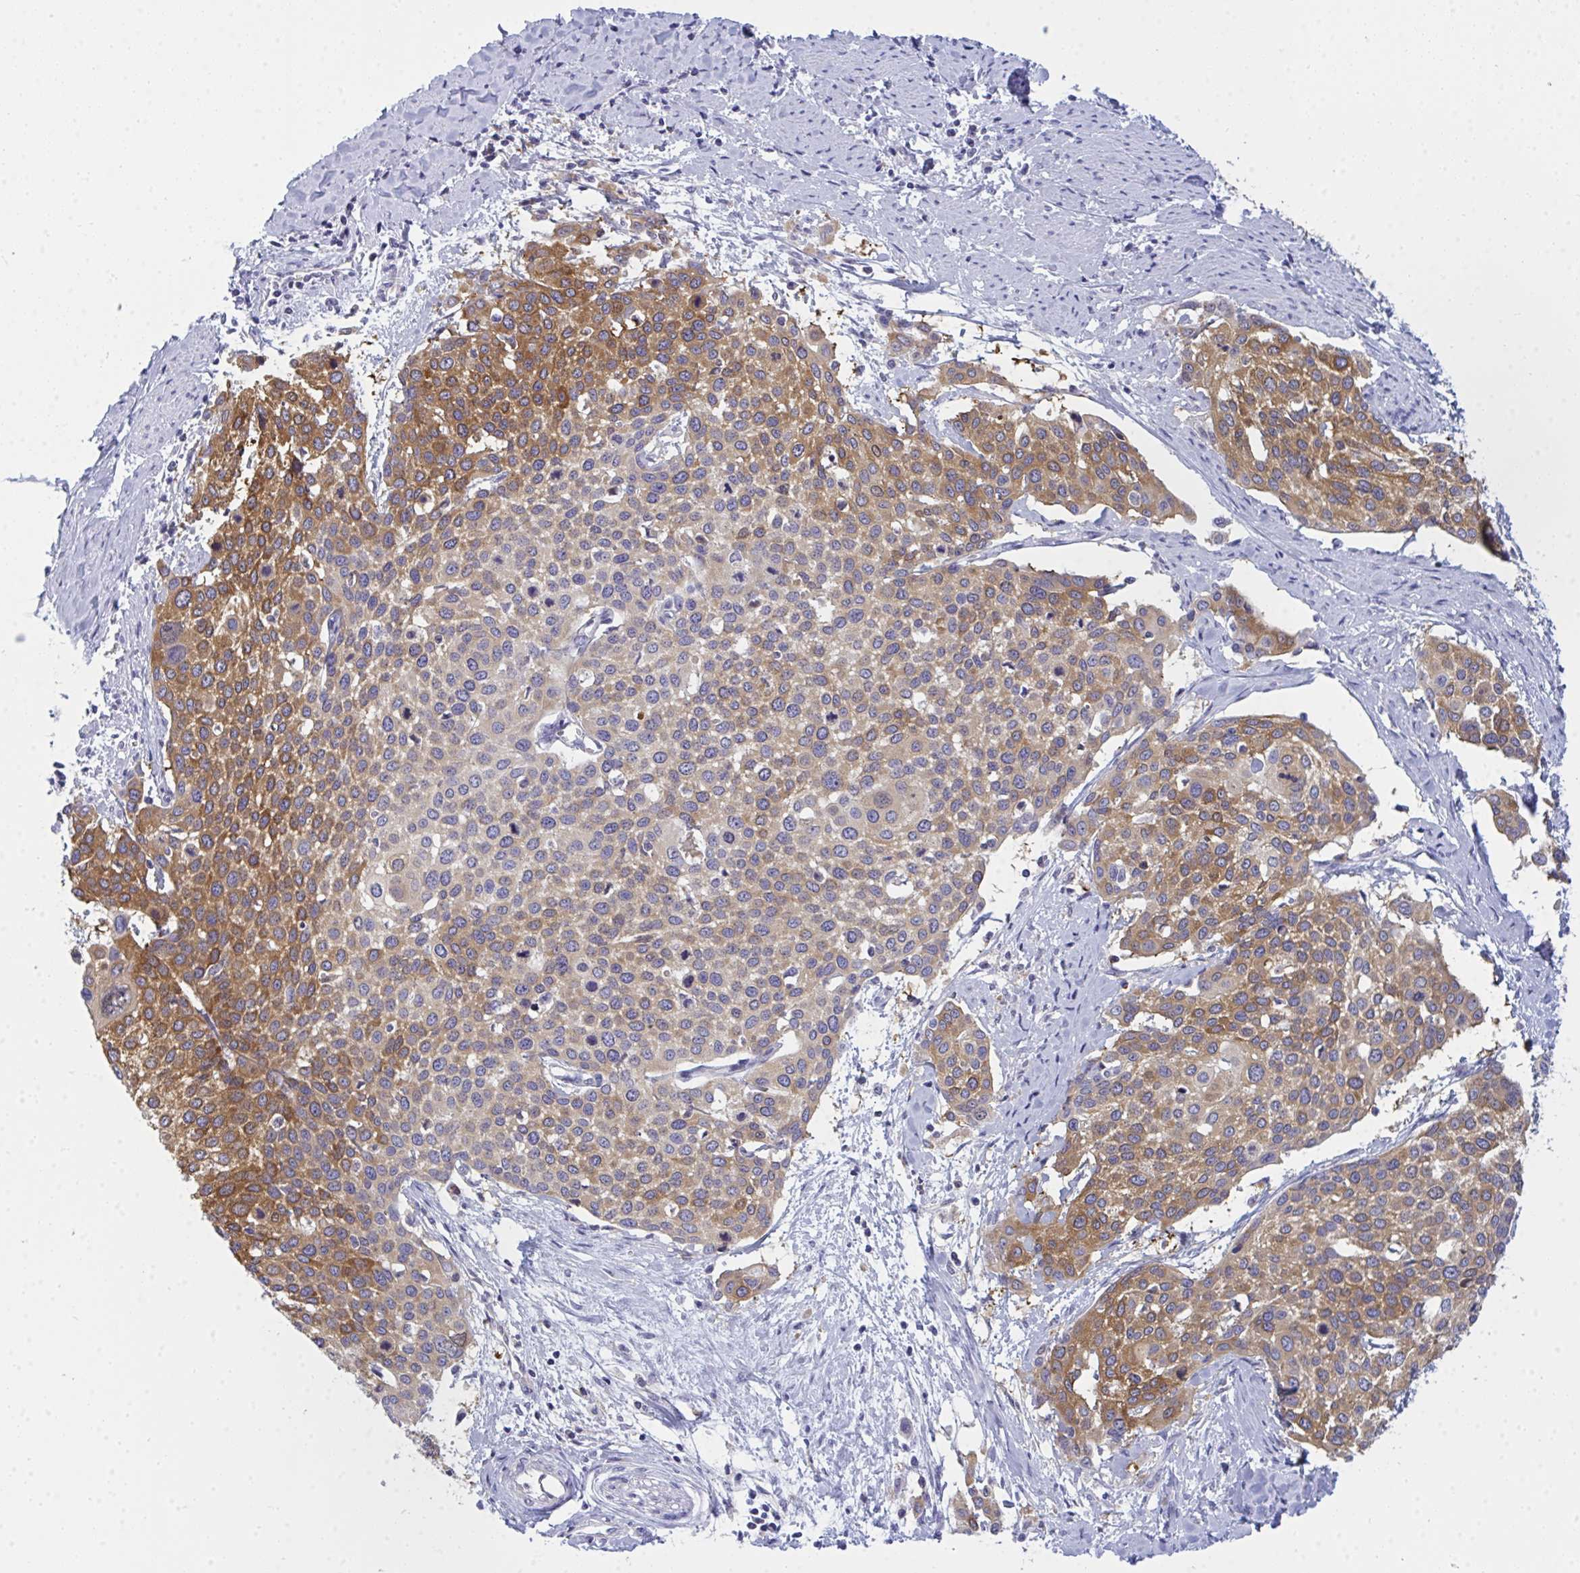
{"staining": {"intensity": "moderate", "quantity": "25%-75%", "location": "cytoplasmic/membranous"}, "tissue": "cervical cancer", "cell_type": "Tumor cells", "image_type": "cancer", "snomed": [{"axis": "morphology", "description": "Squamous cell carcinoma, NOS"}, {"axis": "topography", "description": "Cervix"}], "caption": "Immunohistochemical staining of cervical squamous cell carcinoma shows medium levels of moderate cytoplasmic/membranous protein staining in approximately 25%-75% of tumor cells. The staining was performed using DAB (3,3'-diaminobenzidine) to visualize the protein expression in brown, while the nuclei were stained in blue with hematoxylin (Magnification: 20x).", "gene": "SLC30A6", "patient": {"sex": "female", "age": 44}}